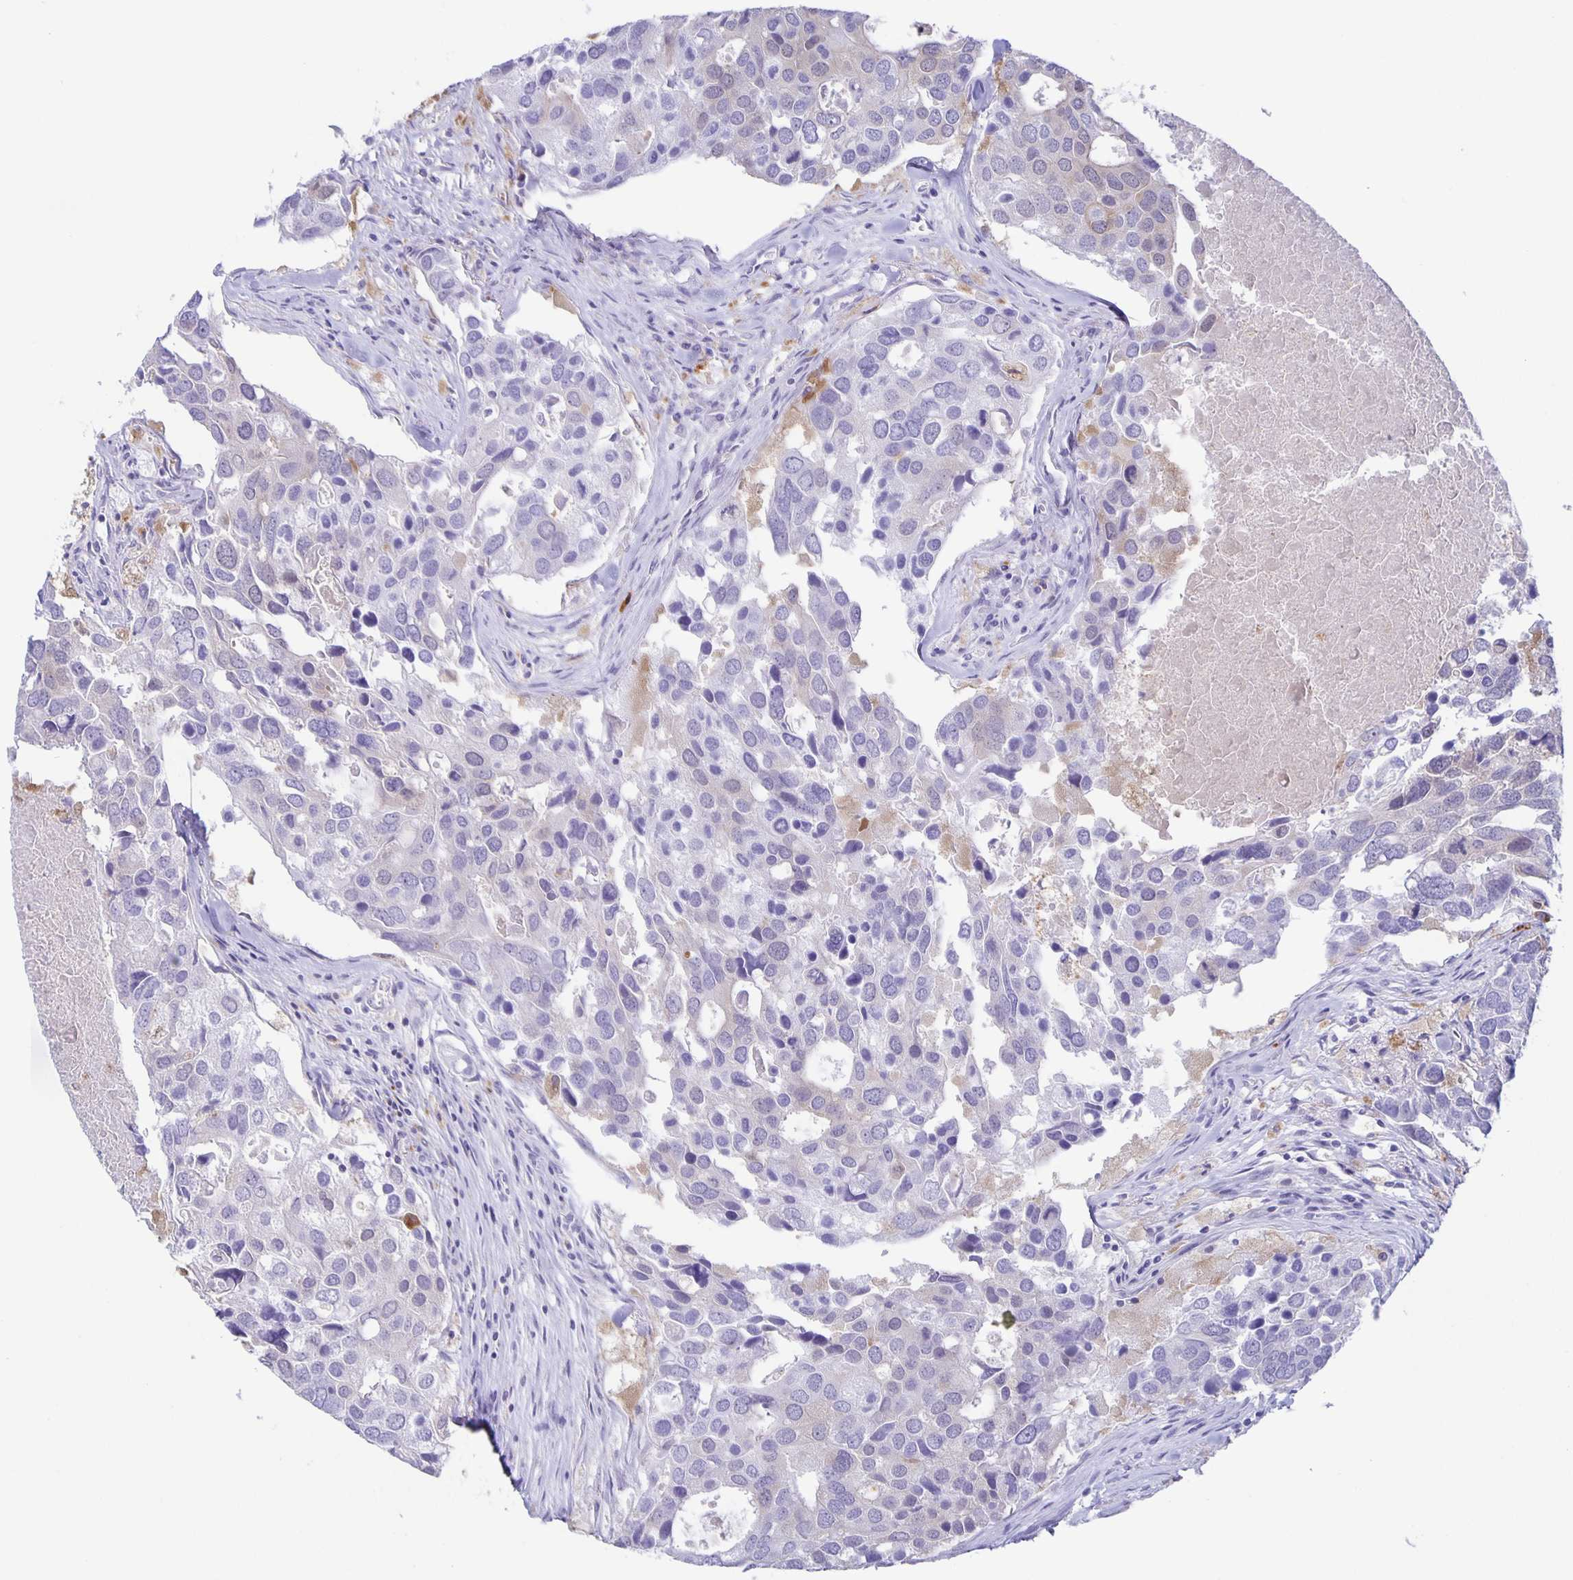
{"staining": {"intensity": "negative", "quantity": "none", "location": "none"}, "tissue": "breast cancer", "cell_type": "Tumor cells", "image_type": "cancer", "snomed": [{"axis": "morphology", "description": "Duct carcinoma"}, {"axis": "topography", "description": "Breast"}], "caption": "High magnification brightfield microscopy of breast cancer (intraductal carcinoma) stained with DAB (brown) and counterstained with hematoxylin (blue): tumor cells show no significant expression.", "gene": "LIPA", "patient": {"sex": "female", "age": 83}}